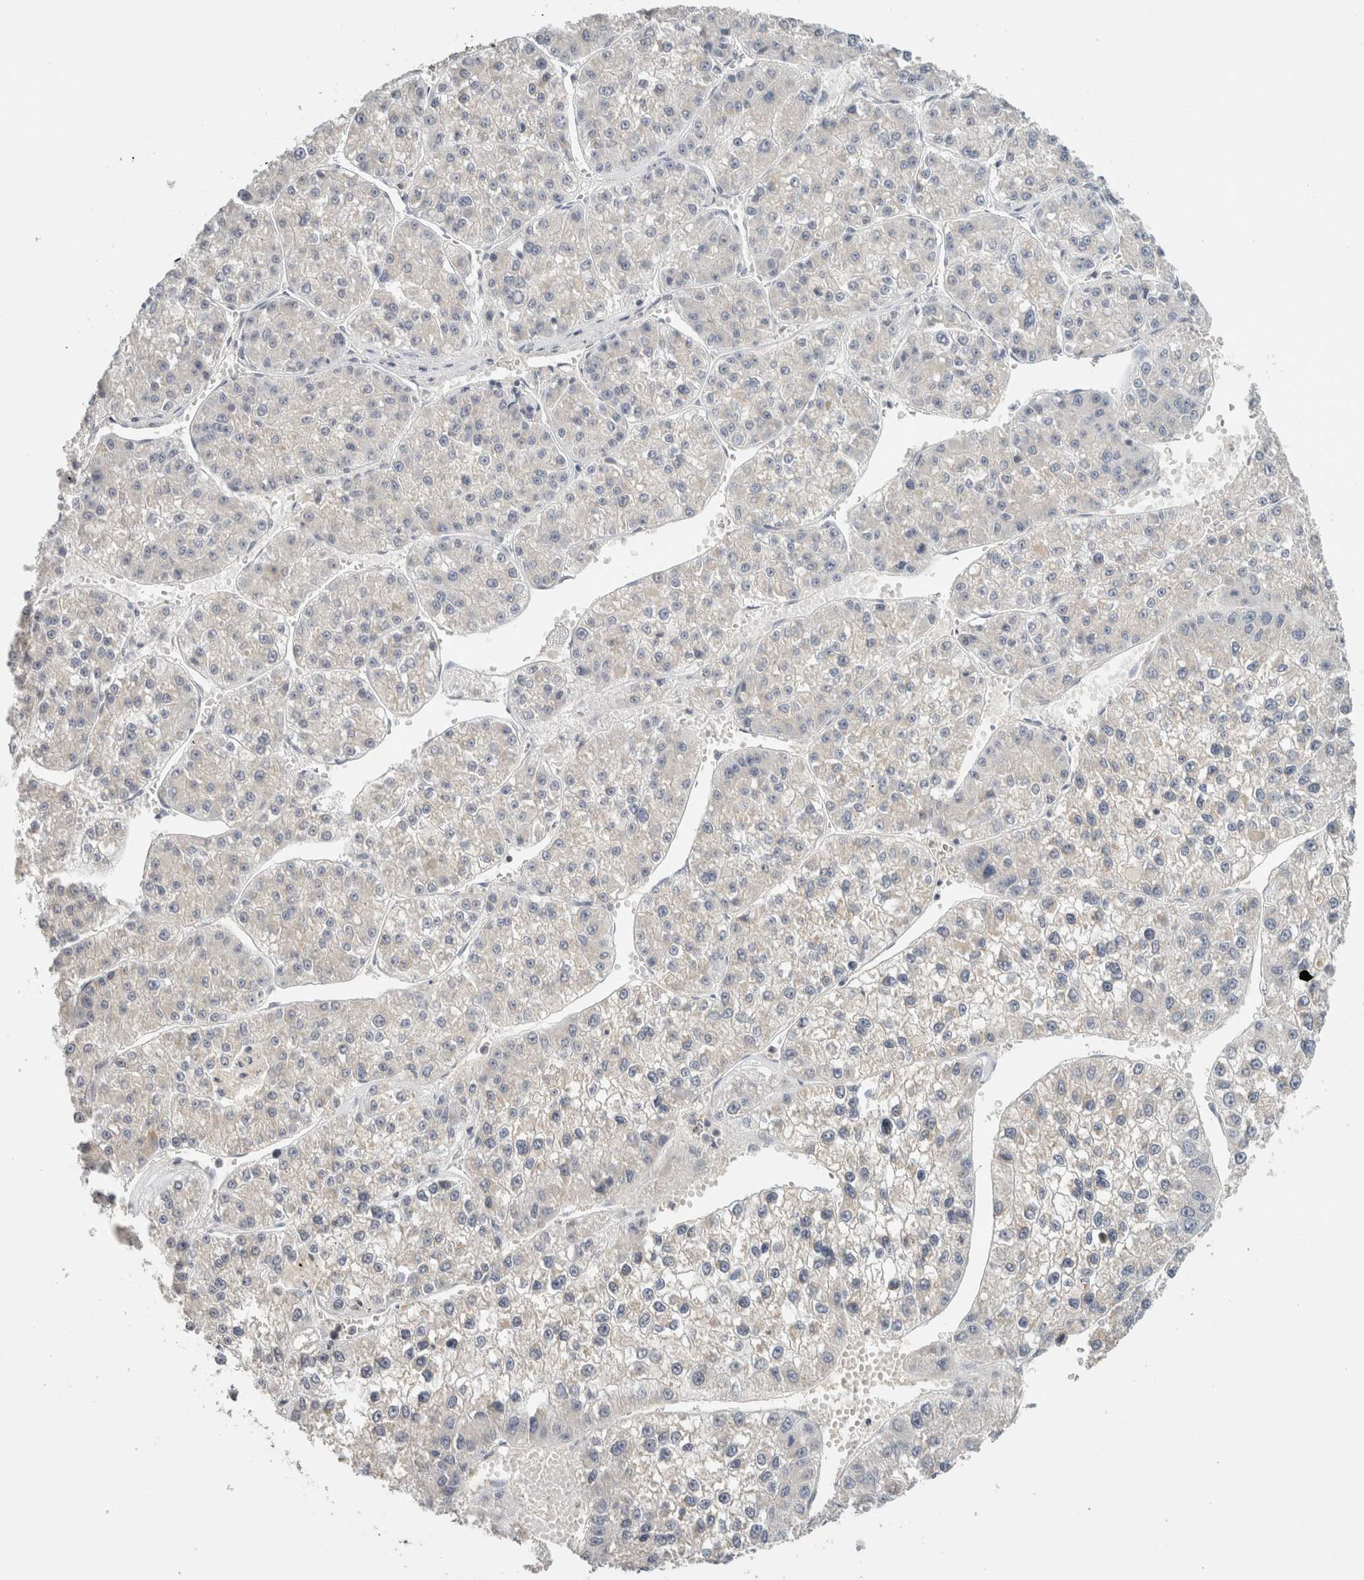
{"staining": {"intensity": "negative", "quantity": "none", "location": "none"}, "tissue": "liver cancer", "cell_type": "Tumor cells", "image_type": "cancer", "snomed": [{"axis": "morphology", "description": "Carcinoma, Hepatocellular, NOS"}, {"axis": "topography", "description": "Liver"}], "caption": "Liver cancer was stained to show a protein in brown. There is no significant positivity in tumor cells.", "gene": "CRAT", "patient": {"sex": "female", "age": 73}}